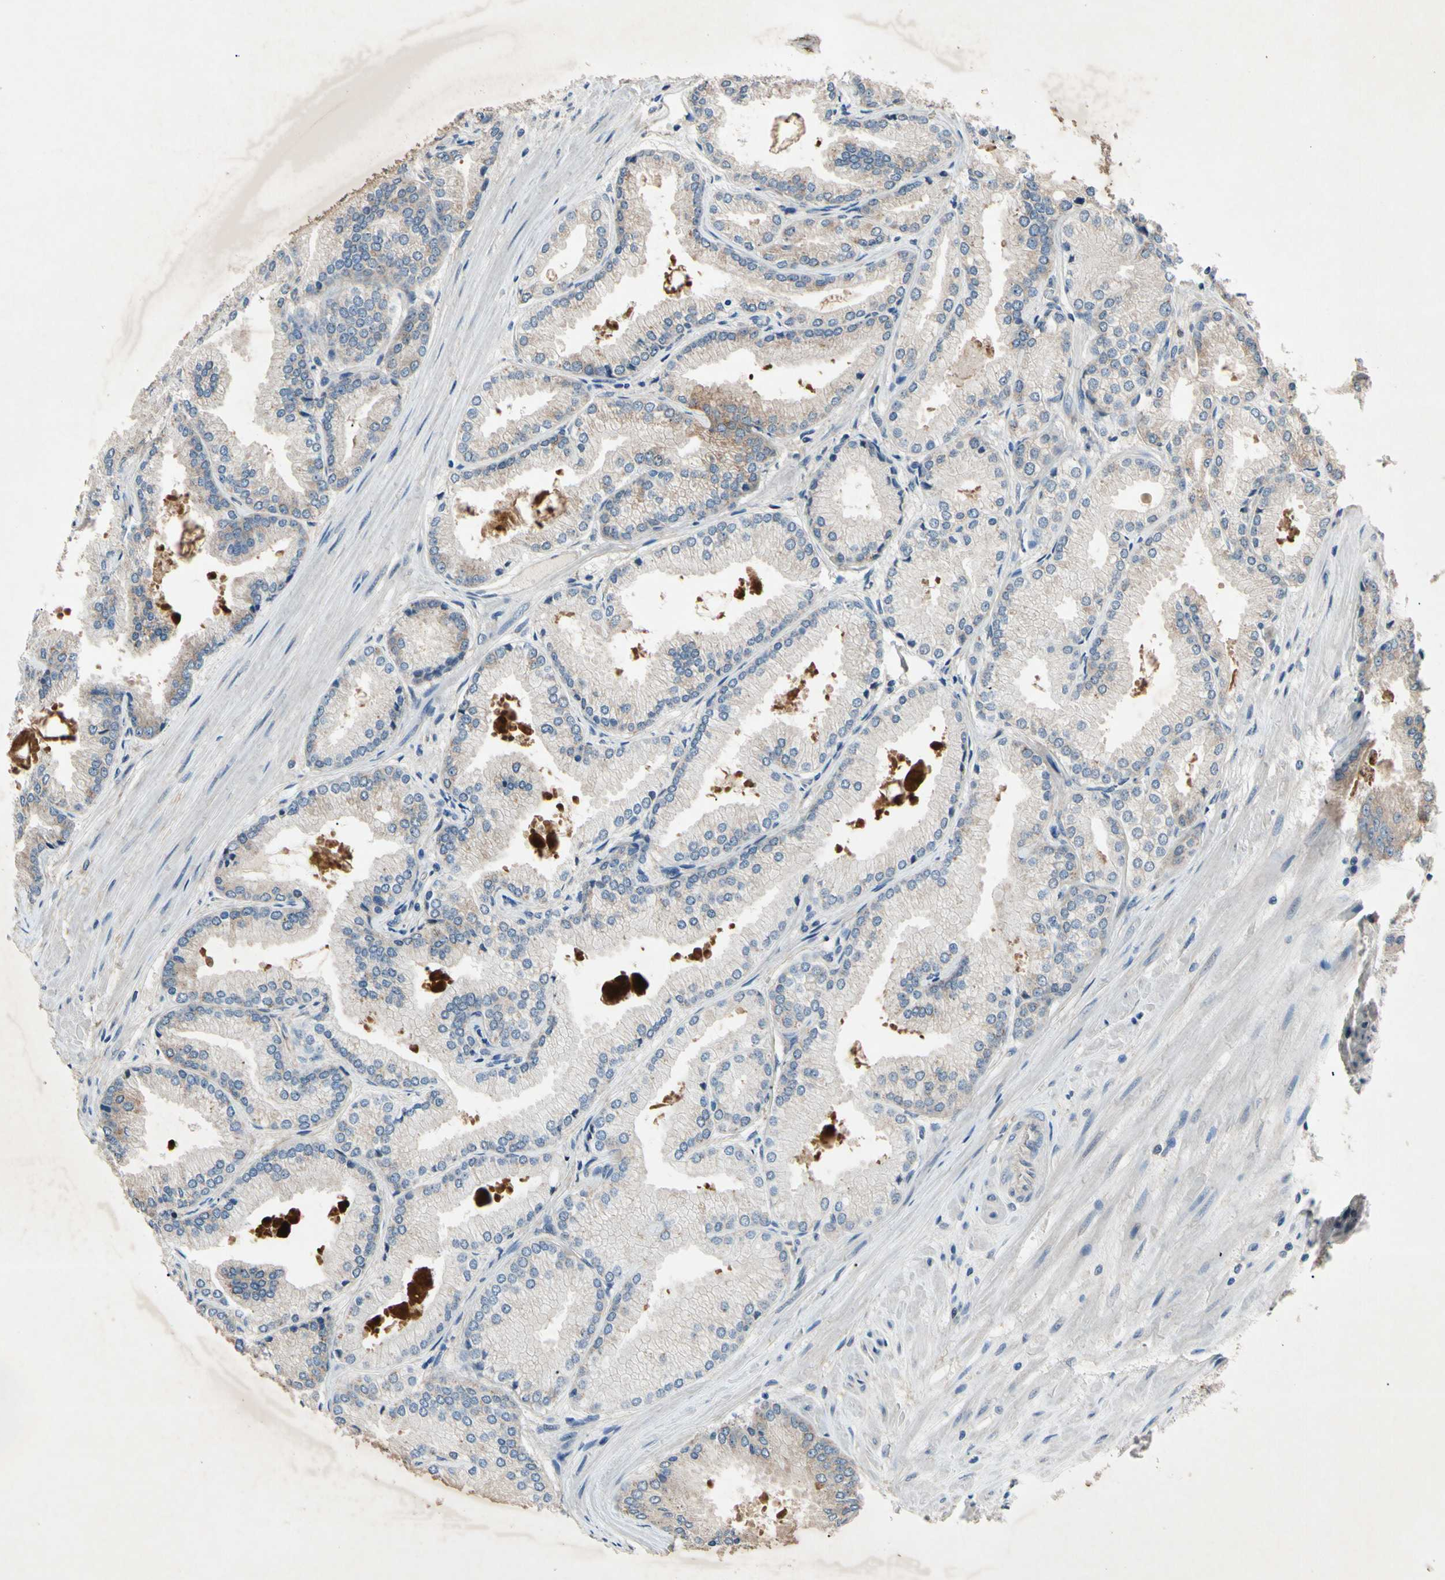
{"staining": {"intensity": "weak", "quantity": "25%-75%", "location": "cytoplasmic/membranous"}, "tissue": "prostate cancer", "cell_type": "Tumor cells", "image_type": "cancer", "snomed": [{"axis": "morphology", "description": "Adenocarcinoma, High grade"}, {"axis": "topography", "description": "Prostate"}], "caption": "Immunohistochemistry histopathology image of human prostate high-grade adenocarcinoma stained for a protein (brown), which demonstrates low levels of weak cytoplasmic/membranous positivity in approximately 25%-75% of tumor cells.", "gene": "HILPDA", "patient": {"sex": "male", "age": 59}}